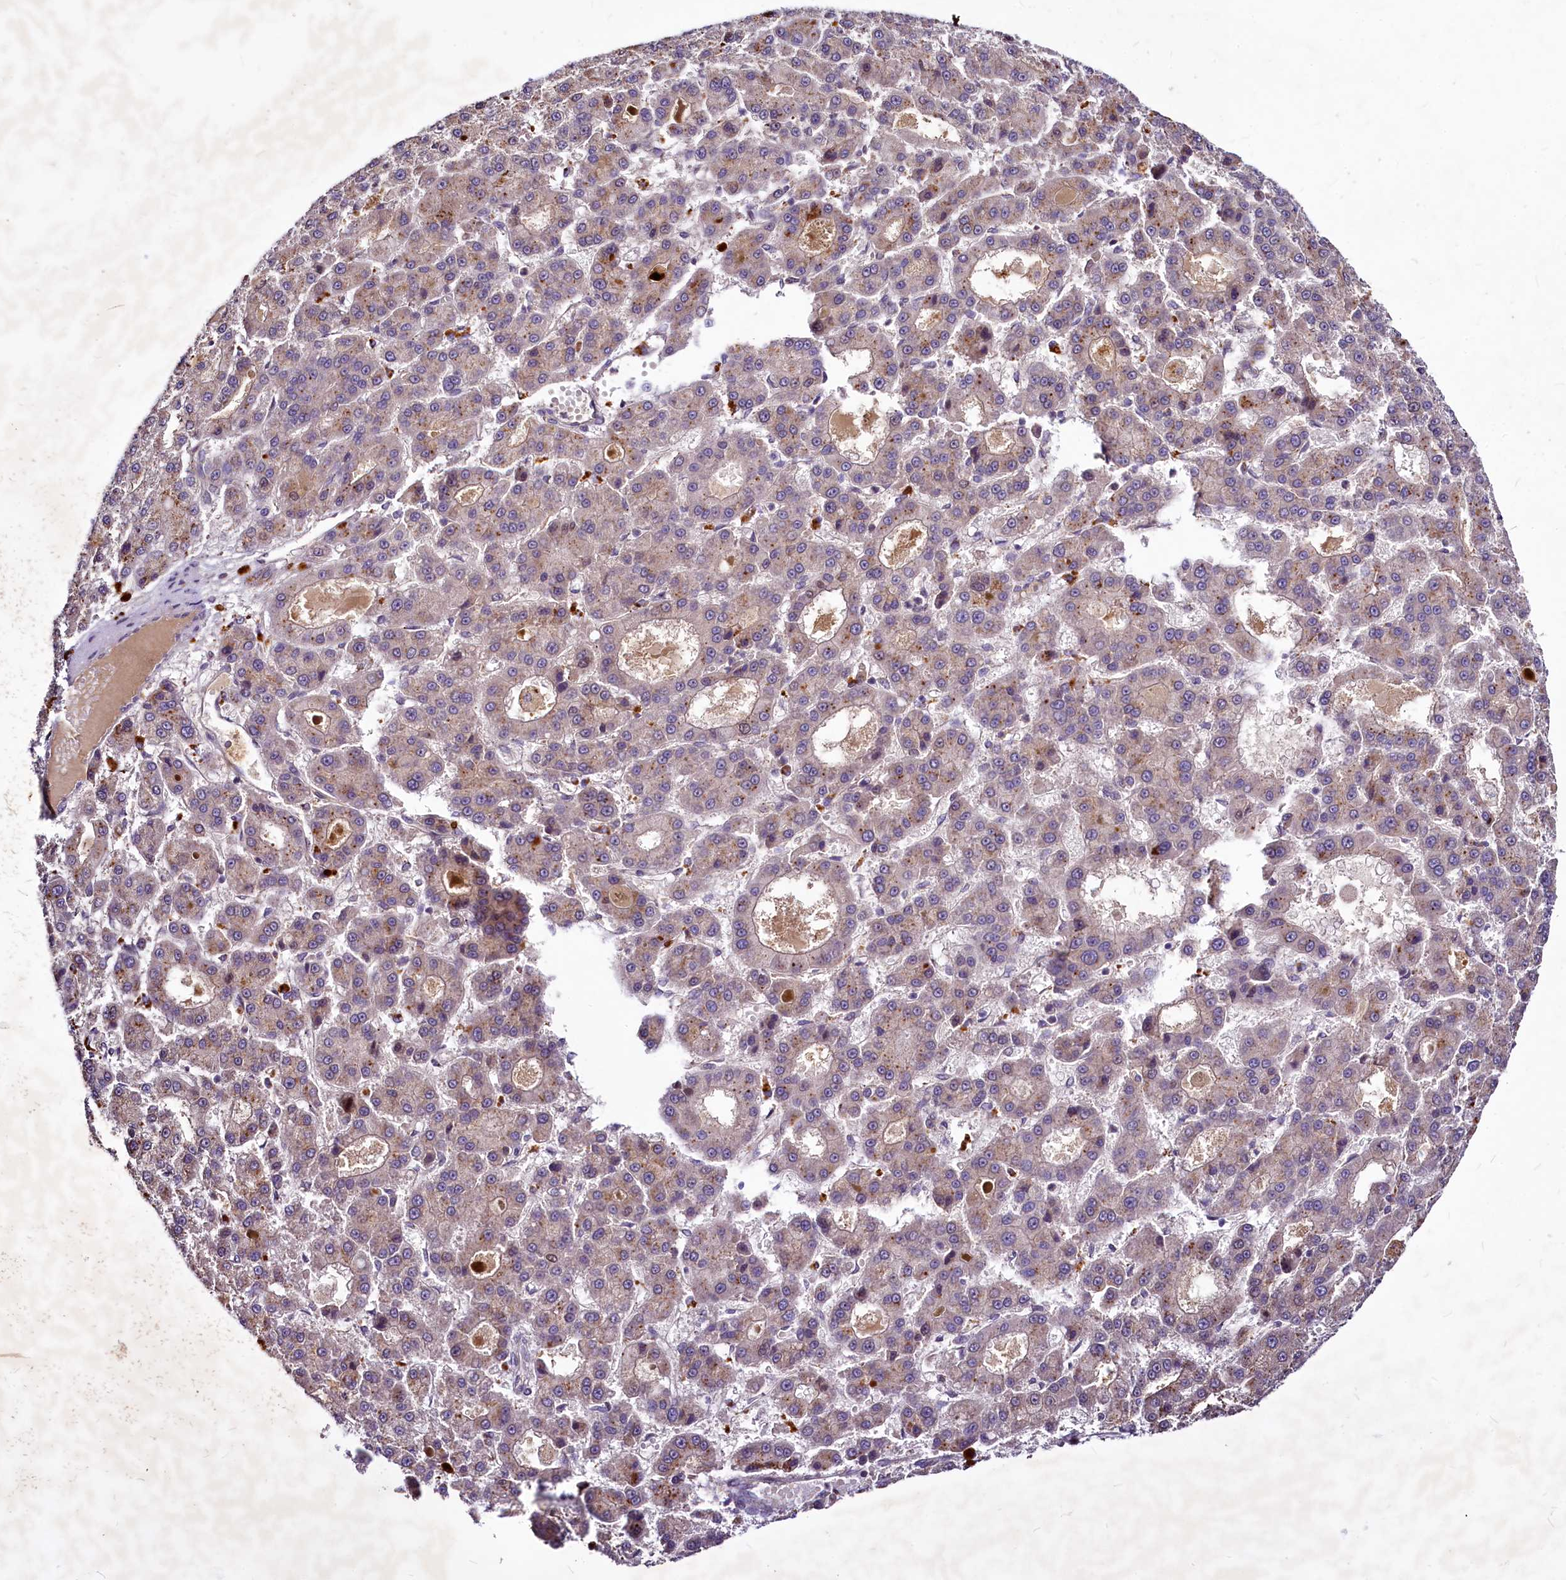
{"staining": {"intensity": "weak", "quantity": "<25%", "location": "cytoplasmic/membranous"}, "tissue": "liver cancer", "cell_type": "Tumor cells", "image_type": "cancer", "snomed": [{"axis": "morphology", "description": "Carcinoma, Hepatocellular, NOS"}, {"axis": "topography", "description": "Liver"}], "caption": "Immunohistochemical staining of liver cancer (hepatocellular carcinoma) demonstrates no significant staining in tumor cells.", "gene": "C11orf86", "patient": {"sex": "male", "age": 70}}